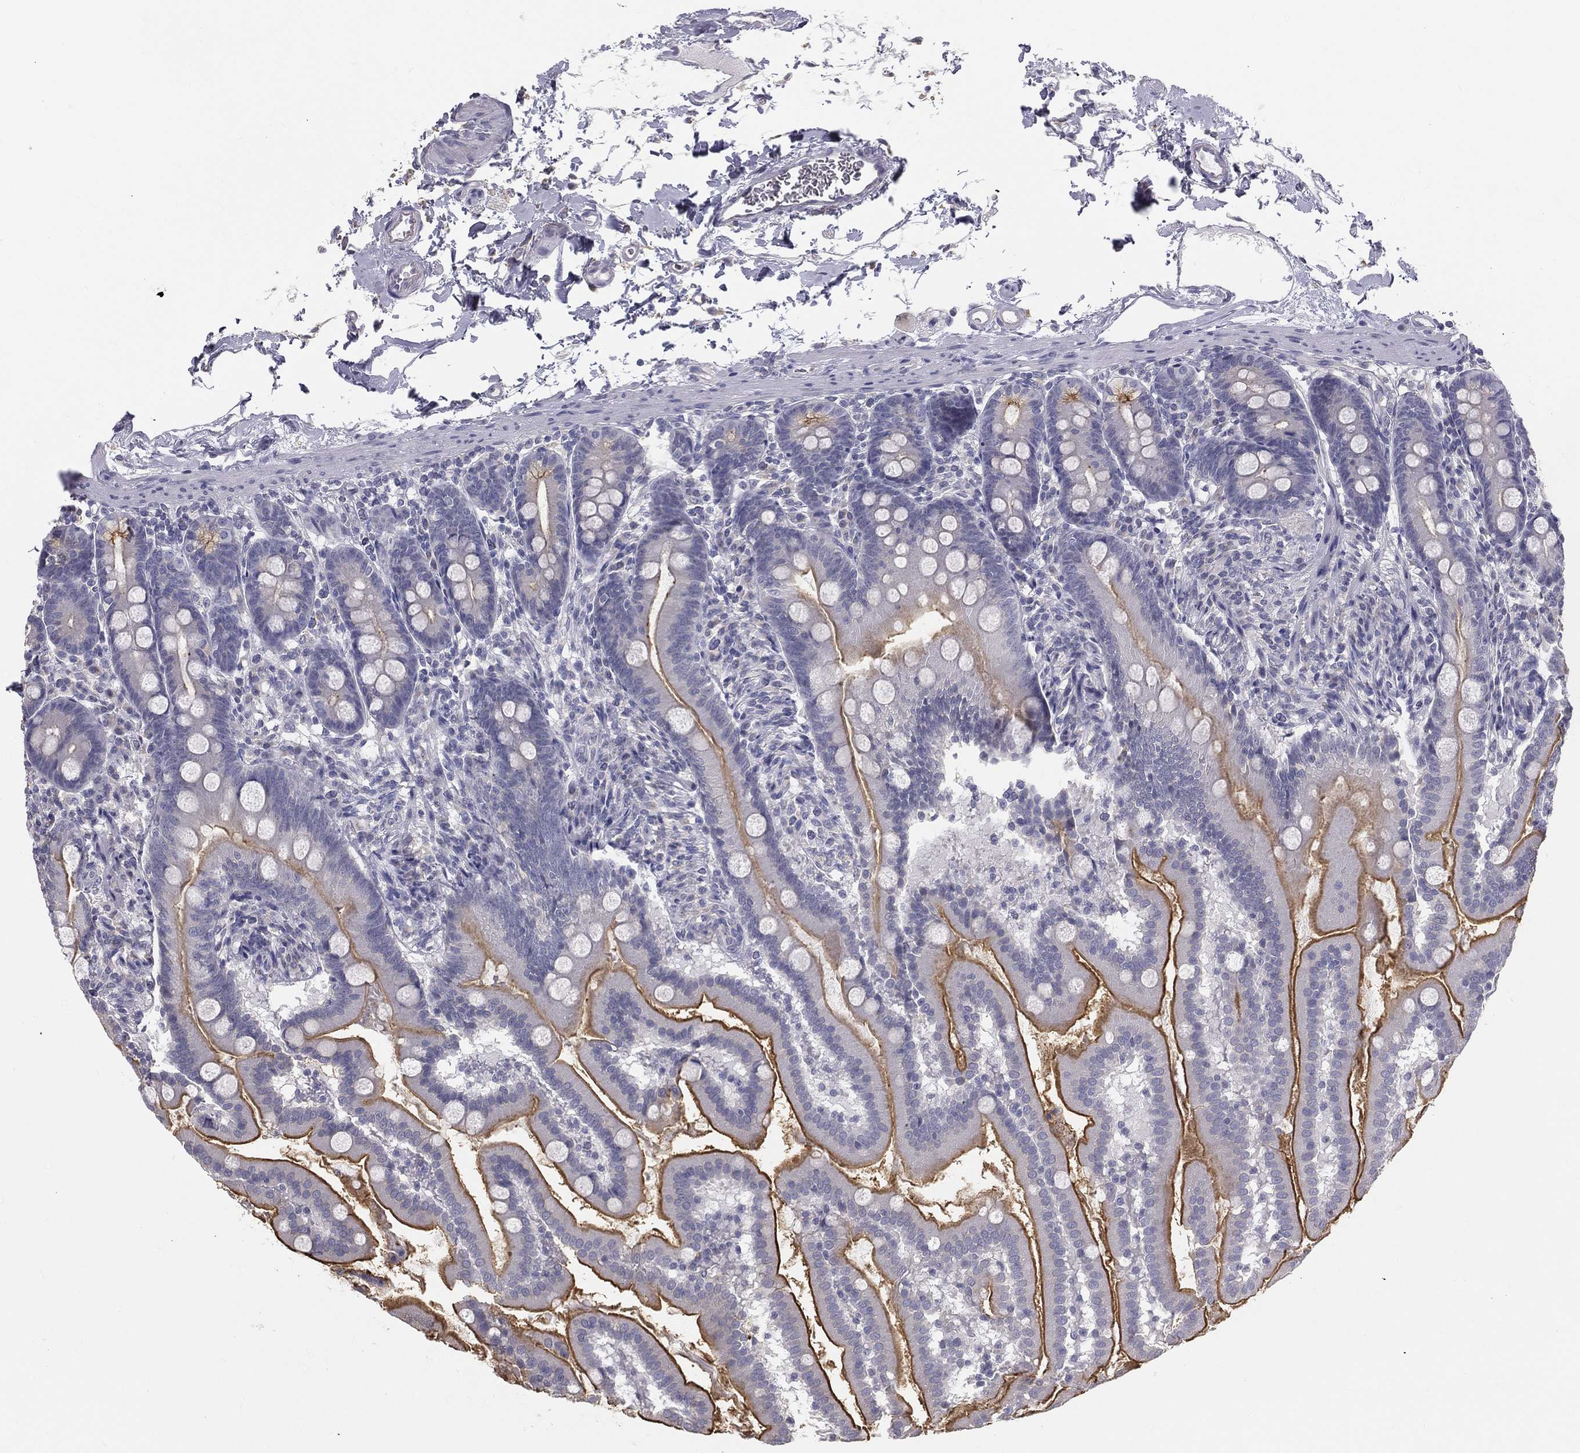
{"staining": {"intensity": "moderate", "quantity": "25%-75%", "location": "cytoplasmic/membranous"}, "tissue": "small intestine", "cell_type": "Glandular cells", "image_type": "normal", "snomed": [{"axis": "morphology", "description": "Normal tissue, NOS"}, {"axis": "topography", "description": "Small intestine"}], "caption": "Human small intestine stained with a brown dye displays moderate cytoplasmic/membranous positive expression in approximately 25%-75% of glandular cells.", "gene": "MUC13", "patient": {"sex": "female", "age": 44}}